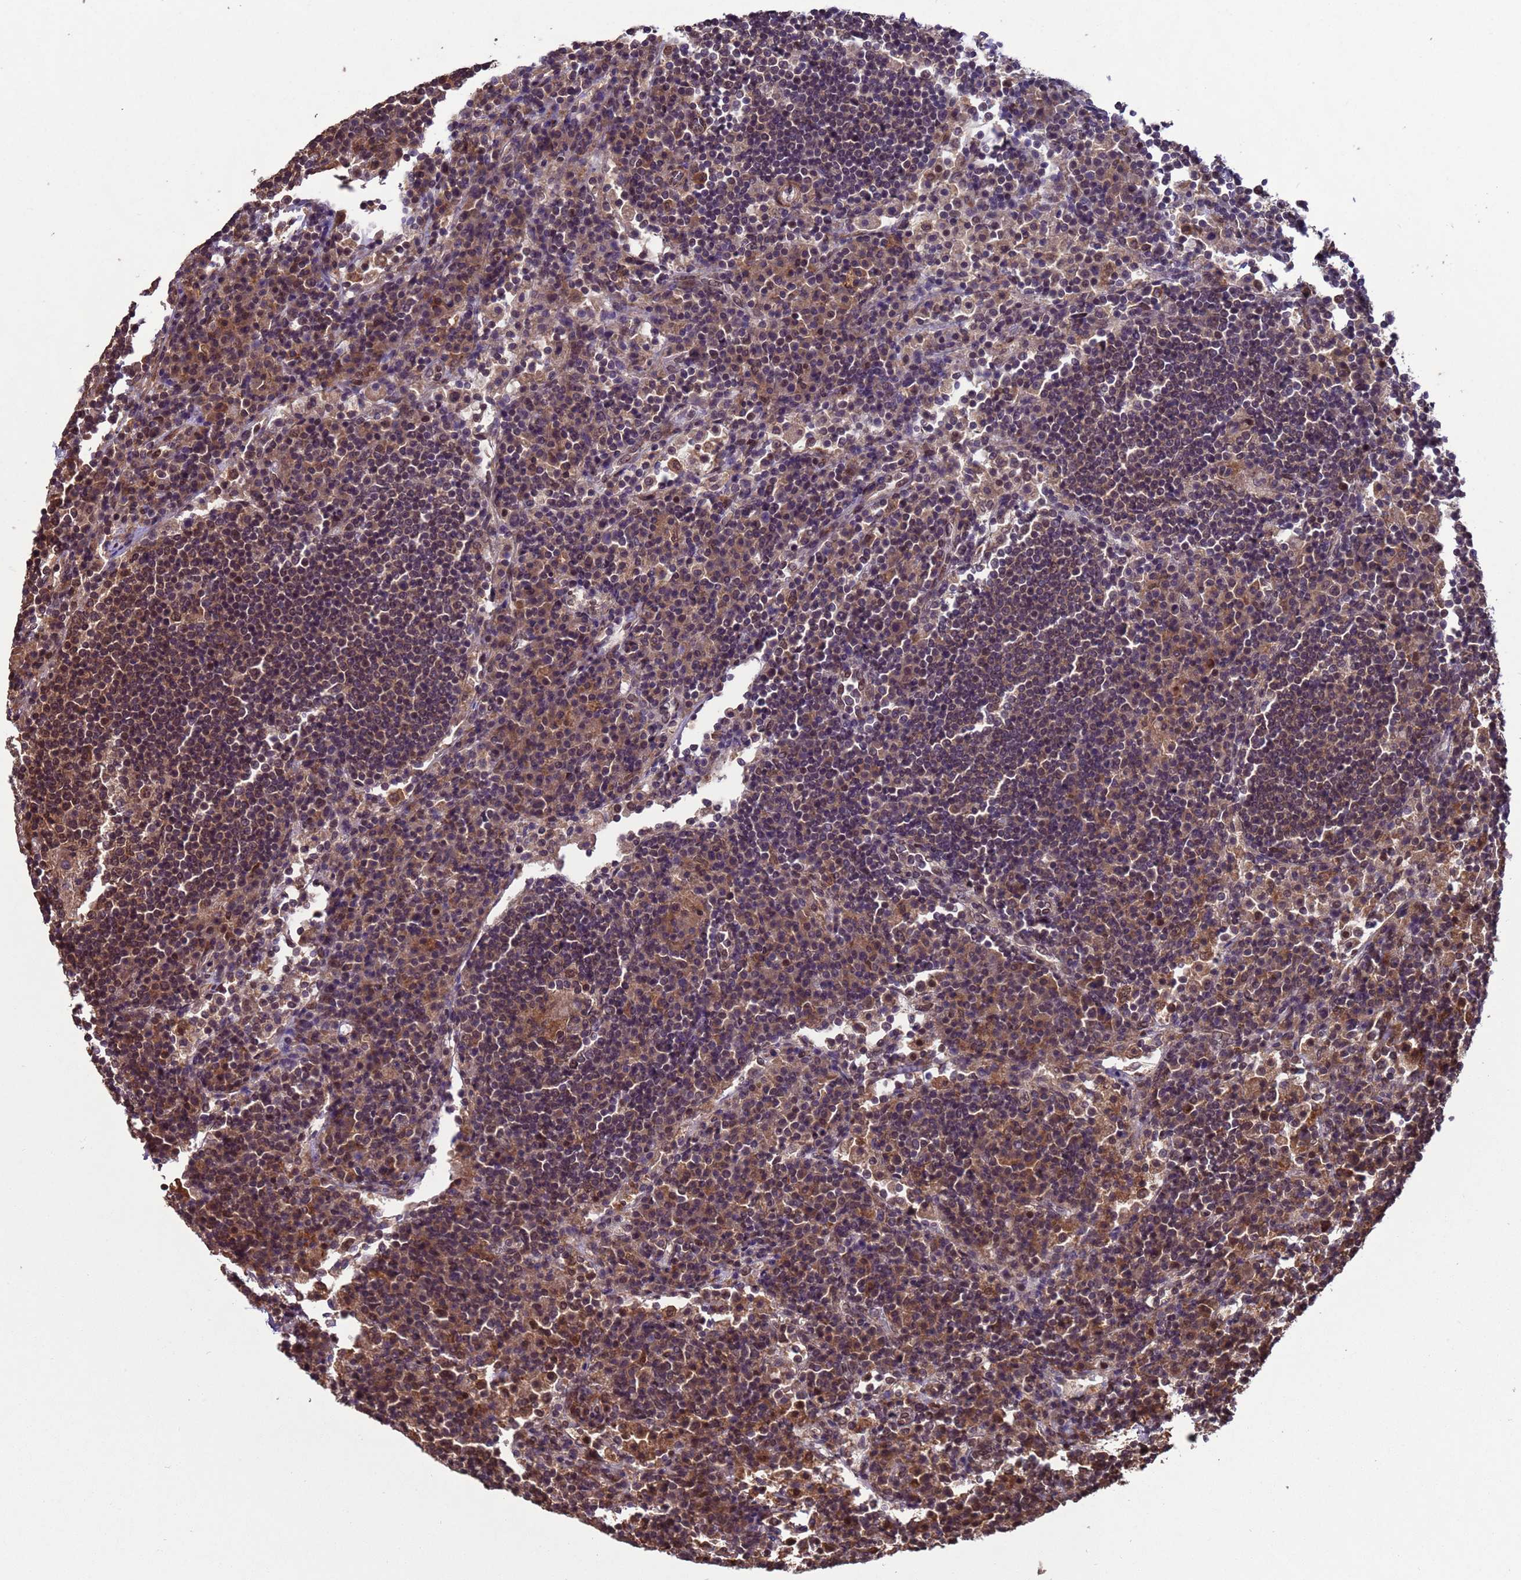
{"staining": {"intensity": "moderate", "quantity": ">75%", "location": "nuclear"}, "tissue": "lymph node", "cell_type": "Germinal center cells", "image_type": "normal", "snomed": [{"axis": "morphology", "description": "Normal tissue, NOS"}, {"axis": "topography", "description": "Lymph node"}], "caption": "Protein expression by IHC reveals moderate nuclear positivity in approximately >75% of germinal center cells in unremarkable lymph node.", "gene": "VSTM4", "patient": {"sex": "female", "age": 53}}